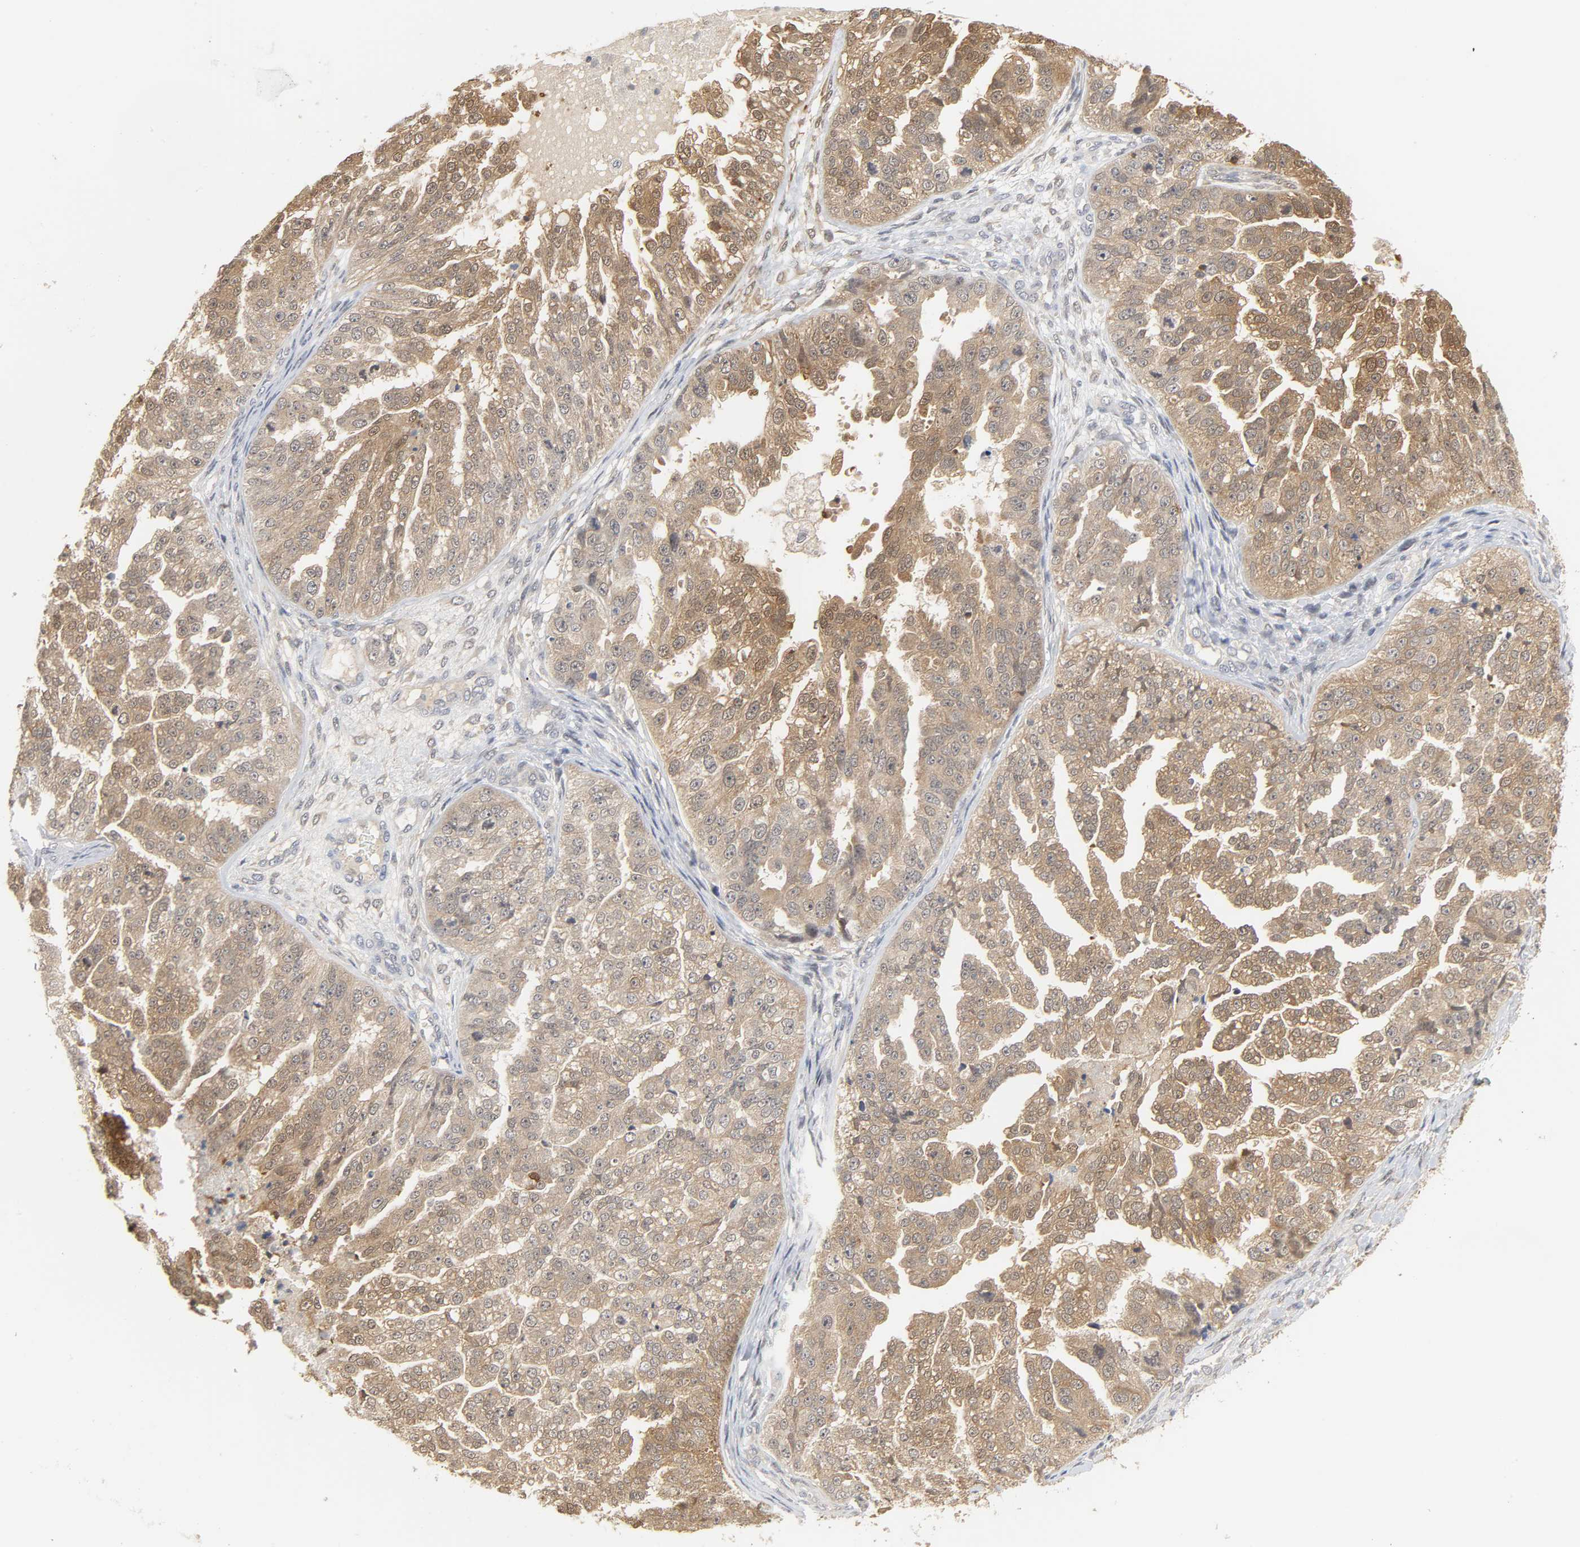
{"staining": {"intensity": "moderate", "quantity": "25%-75%", "location": "cytoplasmic/membranous"}, "tissue": "ovarian cancer", "cell_type": "Tumor cells", "image_type": "cancer", "snomed": [{"axis": "morphology", "description": "Cystadenocarcinoma, serous, NOS"}, {"axis": "topography", "description": "Ovary"}], "caption": "Ovarian serous cystadenocarcinoma stained with a protein marker exhibits moderate staining in tumor cells.", "gene": "MIF", "patient": {"sex": "female", "age": 58}}